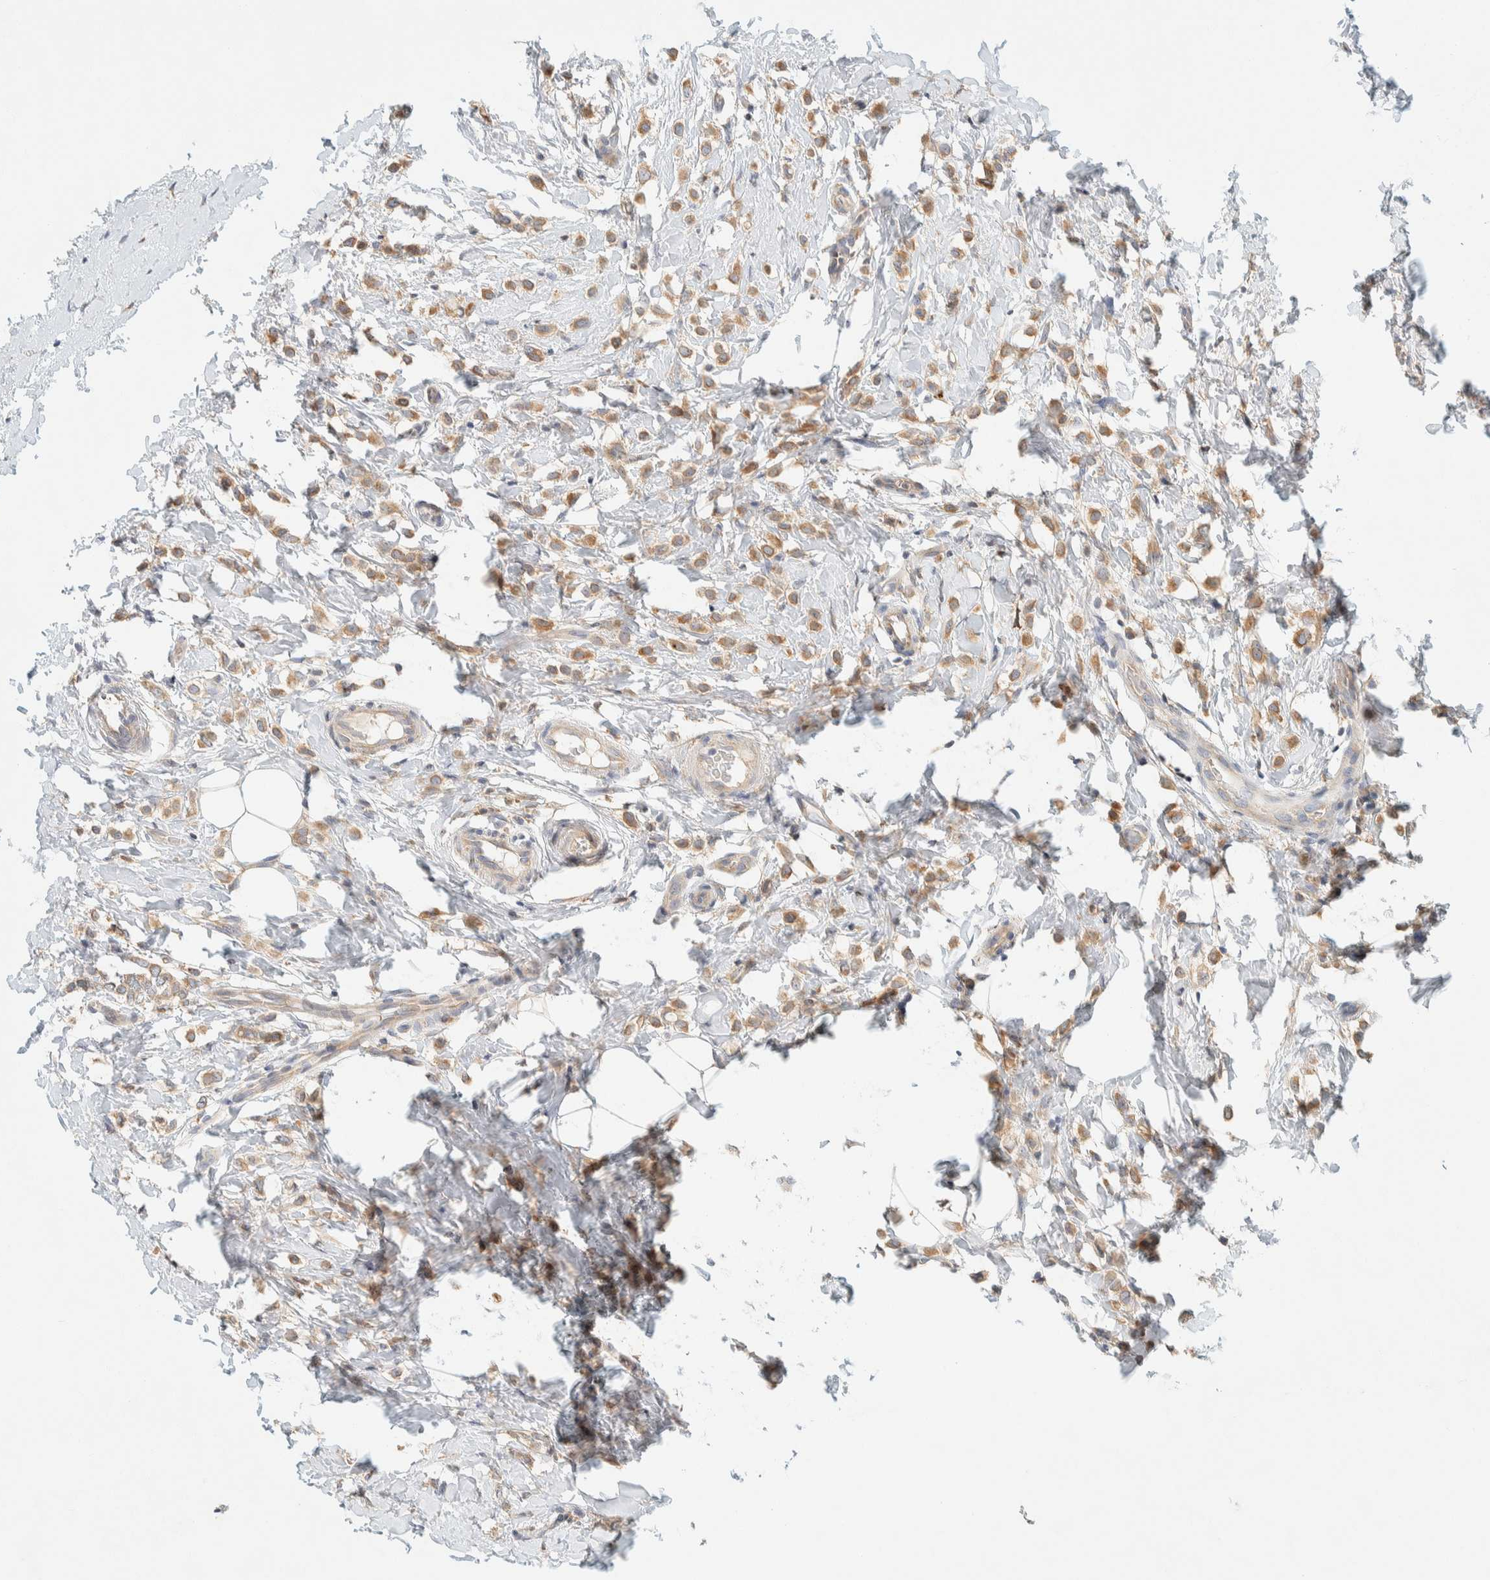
{"staining": {"intensity": "moderate", "quantity": ">75%", "location": "cytoplasmic/membranous"}, "tissue": "breast cancer", "cell_type": "Tumor cells", "image_type": "cancer", "snomed": [{"axis": "morphology", "description": "Lobular carcinoma"}, {"axis": "topography", "description": "Breast"}], "caption": "Approximately >75% of tumor cells in lobular carcinoma (breast) display moderate cytoplasmic/membranous protein staining as visualized by brown immunohistochemical staining.", "gene": "SUMF2", "patient": {"sex": "female", "age": 50}}